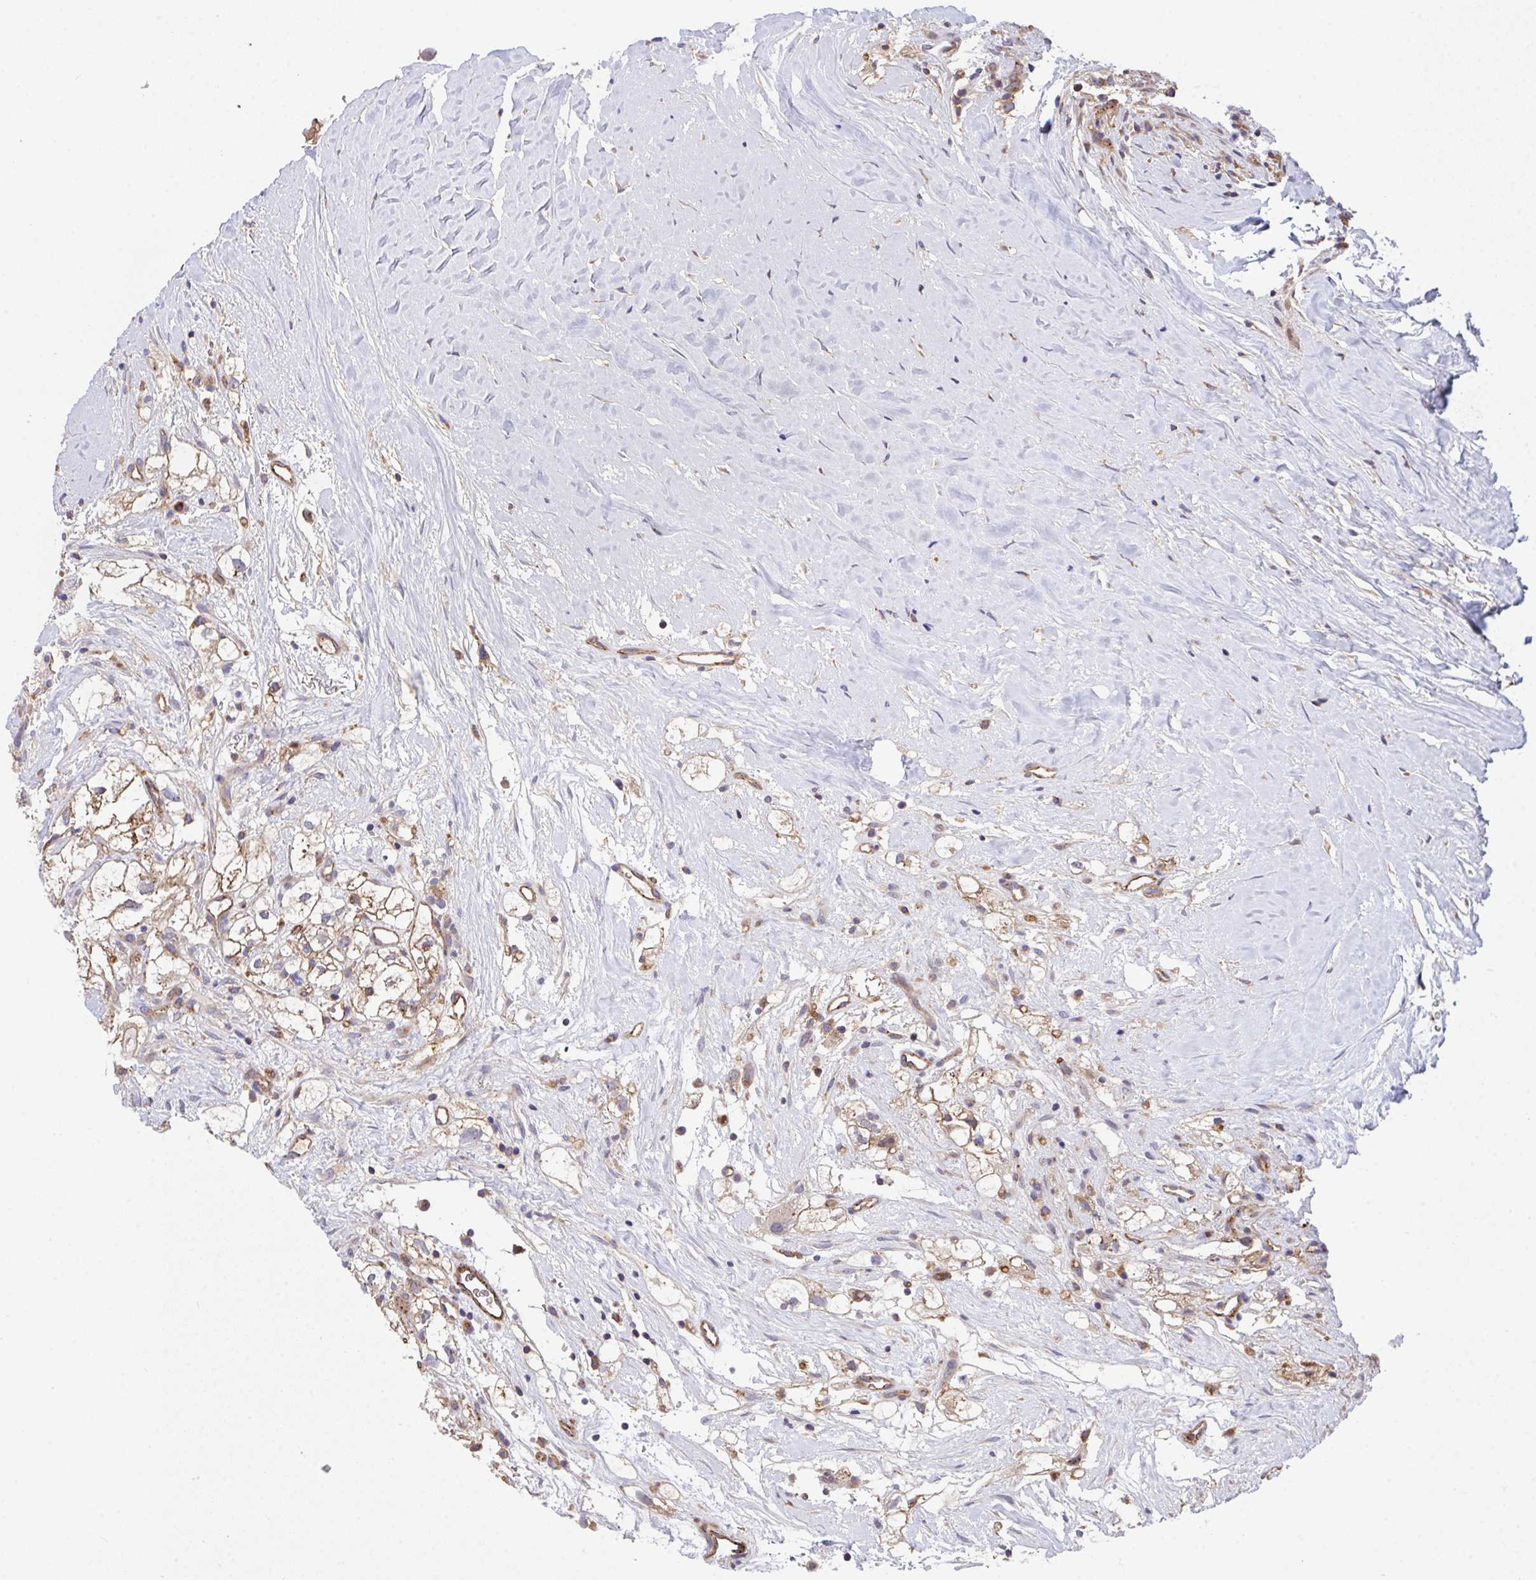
{"staining": {"intensity": "moderate", "quantity": ">75%", "location": "cytoplasmic/membranous"}, "tissue": "renal cancer", "cell_type": "Tumor cells", "image_type": "cancer", "snomed": [{"axis": "morphology", "description": "Adenocarcinoma, NOS"}, {"axis": "topography", "description": "Kidney"}], "caption": "IHC (DAB) staining of human renal cancer (adenocarcinoma) exhibits moderate cytoplasmic/membranous protein positivity in about >75% of tumor cells.", "gene": "C4orf36", "patient": {"sex": "male", "age": 59}}